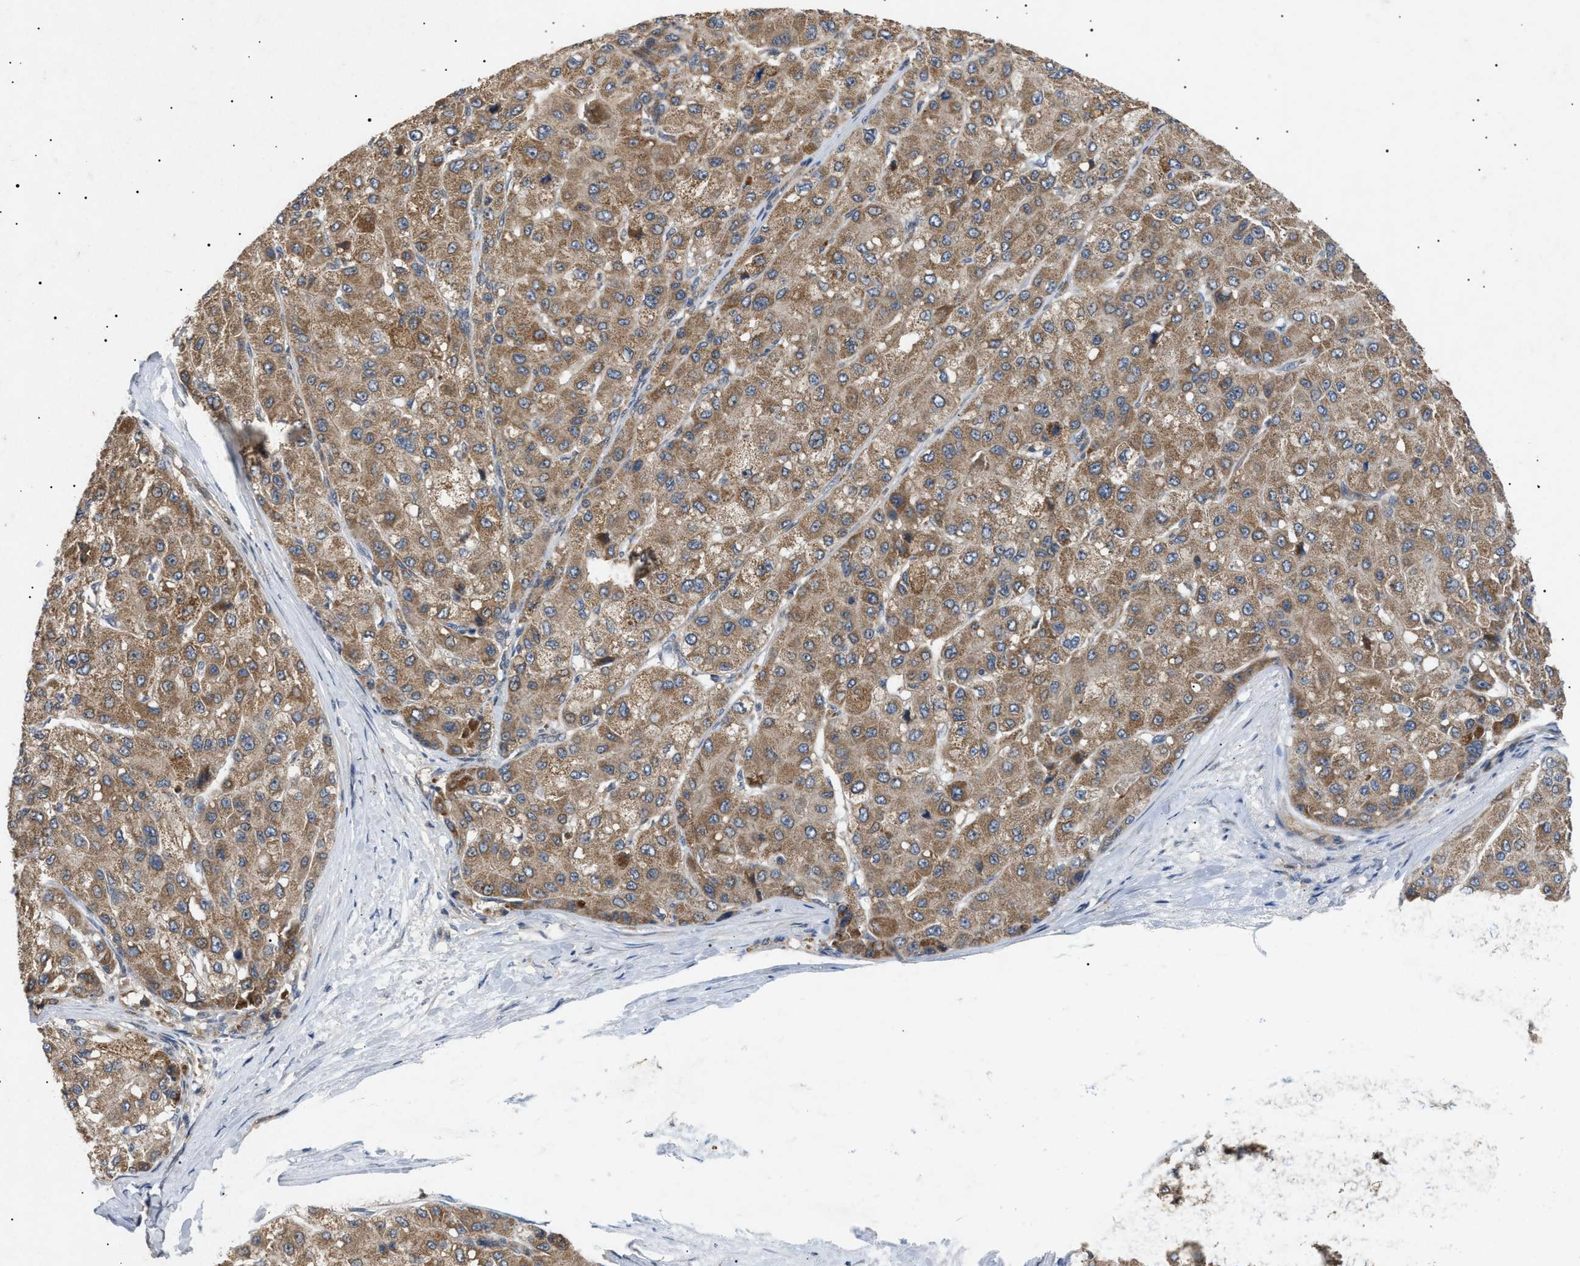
{"staining": {"intensity": "moderate", "quantity": ">75%", "location": "cytoplasmic/membranous"}, "tissue": "liver cancer", "cell_type": "Tumor cells", "image_type": "cancer", "snomed": [{"axis": "morphology", "description": "Carcinoma, Hepatocellular, NOS"}, {"axis": "topography", "description": "Liver"}], "caption": "There is medium levels of moderate cytoplasmic/membranous positivity in tumor cells of liver hepatocellular carcinoma, as demonstrated by immunohistochemical staining (brown color).", "gene": "SIRT5", "patient": {"sex": "male", "age": 80}}